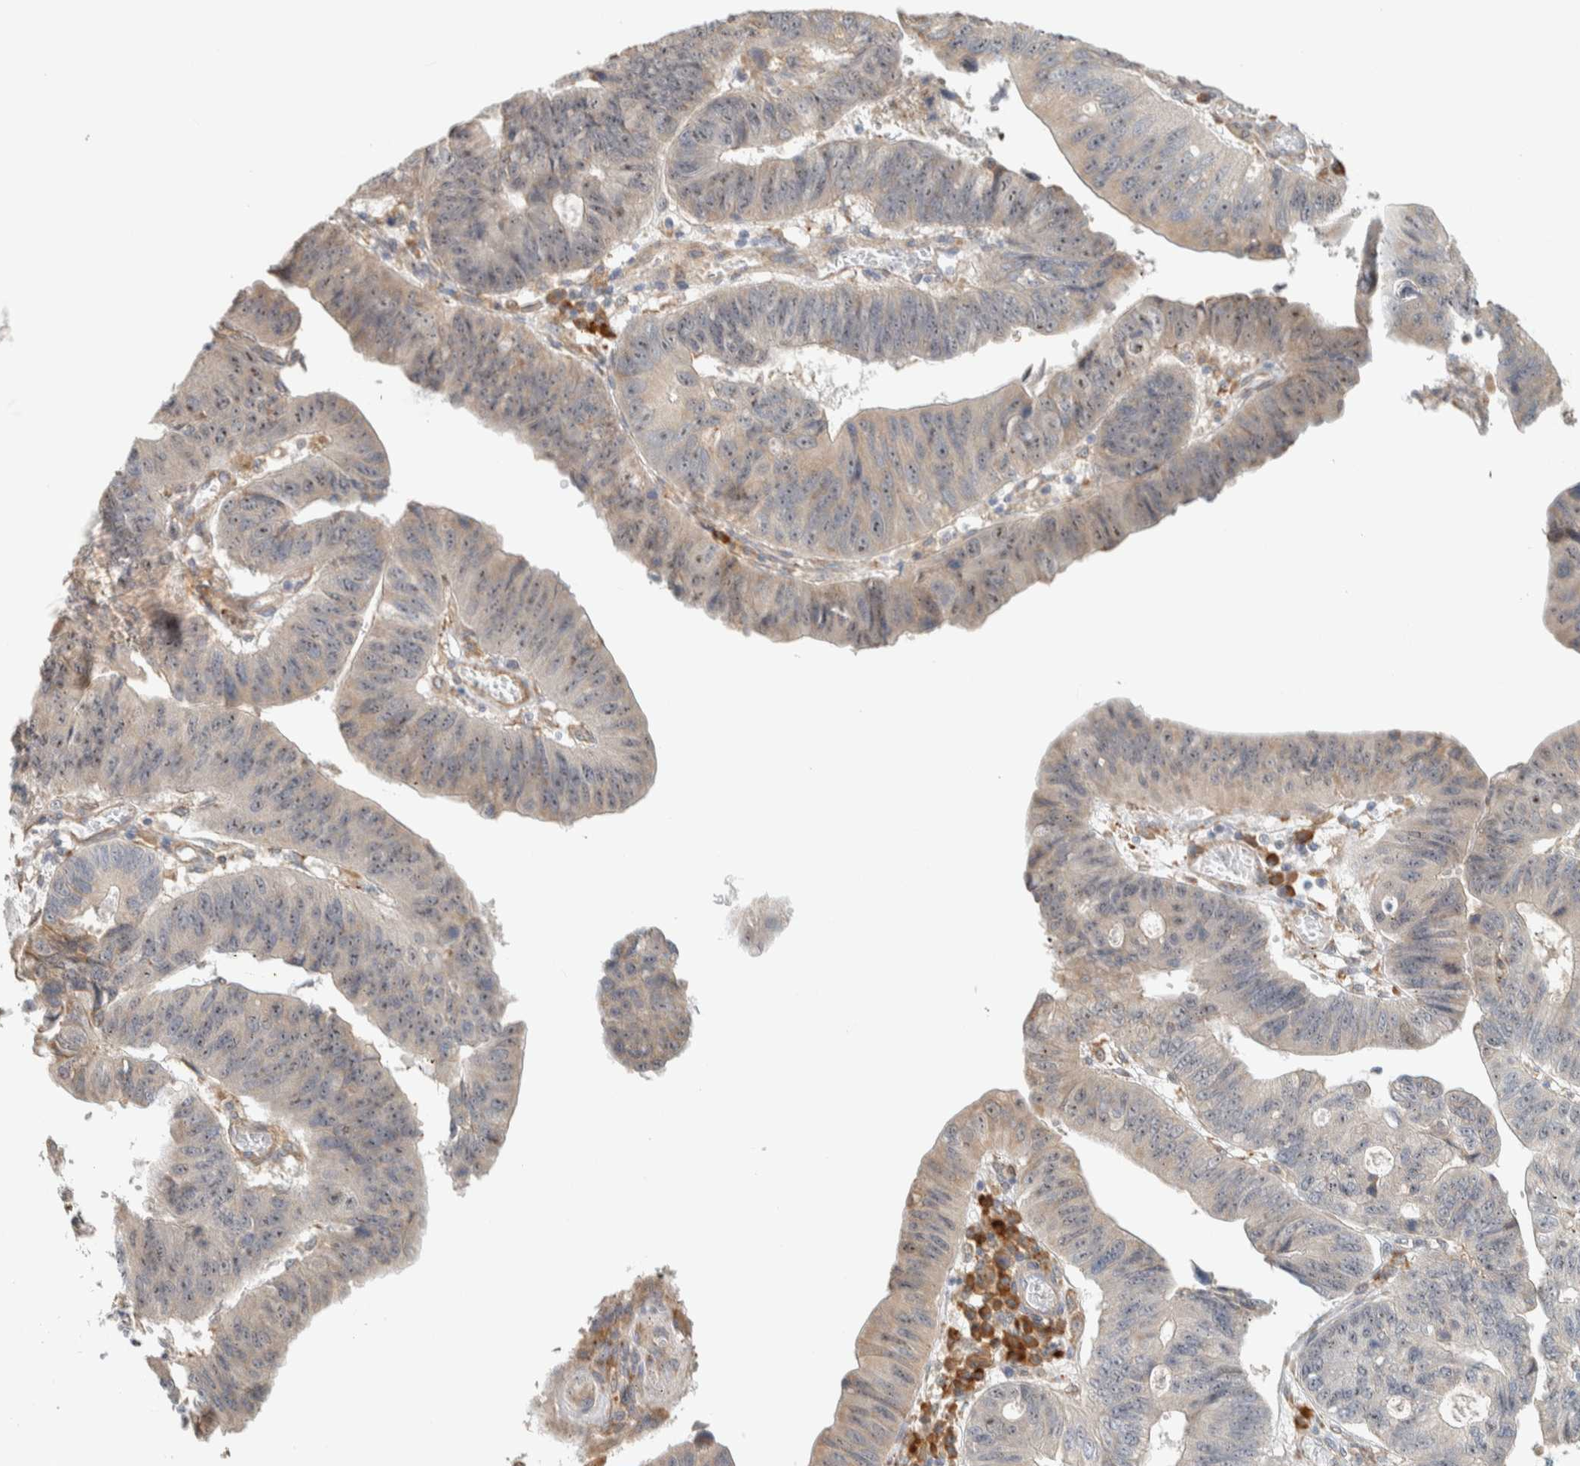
{"staining": {"intensity": "weak", "quantity": "<25%", "location": "nuclear"}, "tissue": "stomach cancer", "cell_type": "Tumor cells", "image_type": "cancer", "snomed": [{"axis": "morphology", "description": "Adenocarcinoma, NOS"}, {"axis": "topography", "description": "Stomach"}], "caption": "Human stomach adenocarcinoma stained for a protein using IHC displays no staining in tumor cells.", "gene": "KLHL40", "patient": {"sex": "male", "age": 59}}